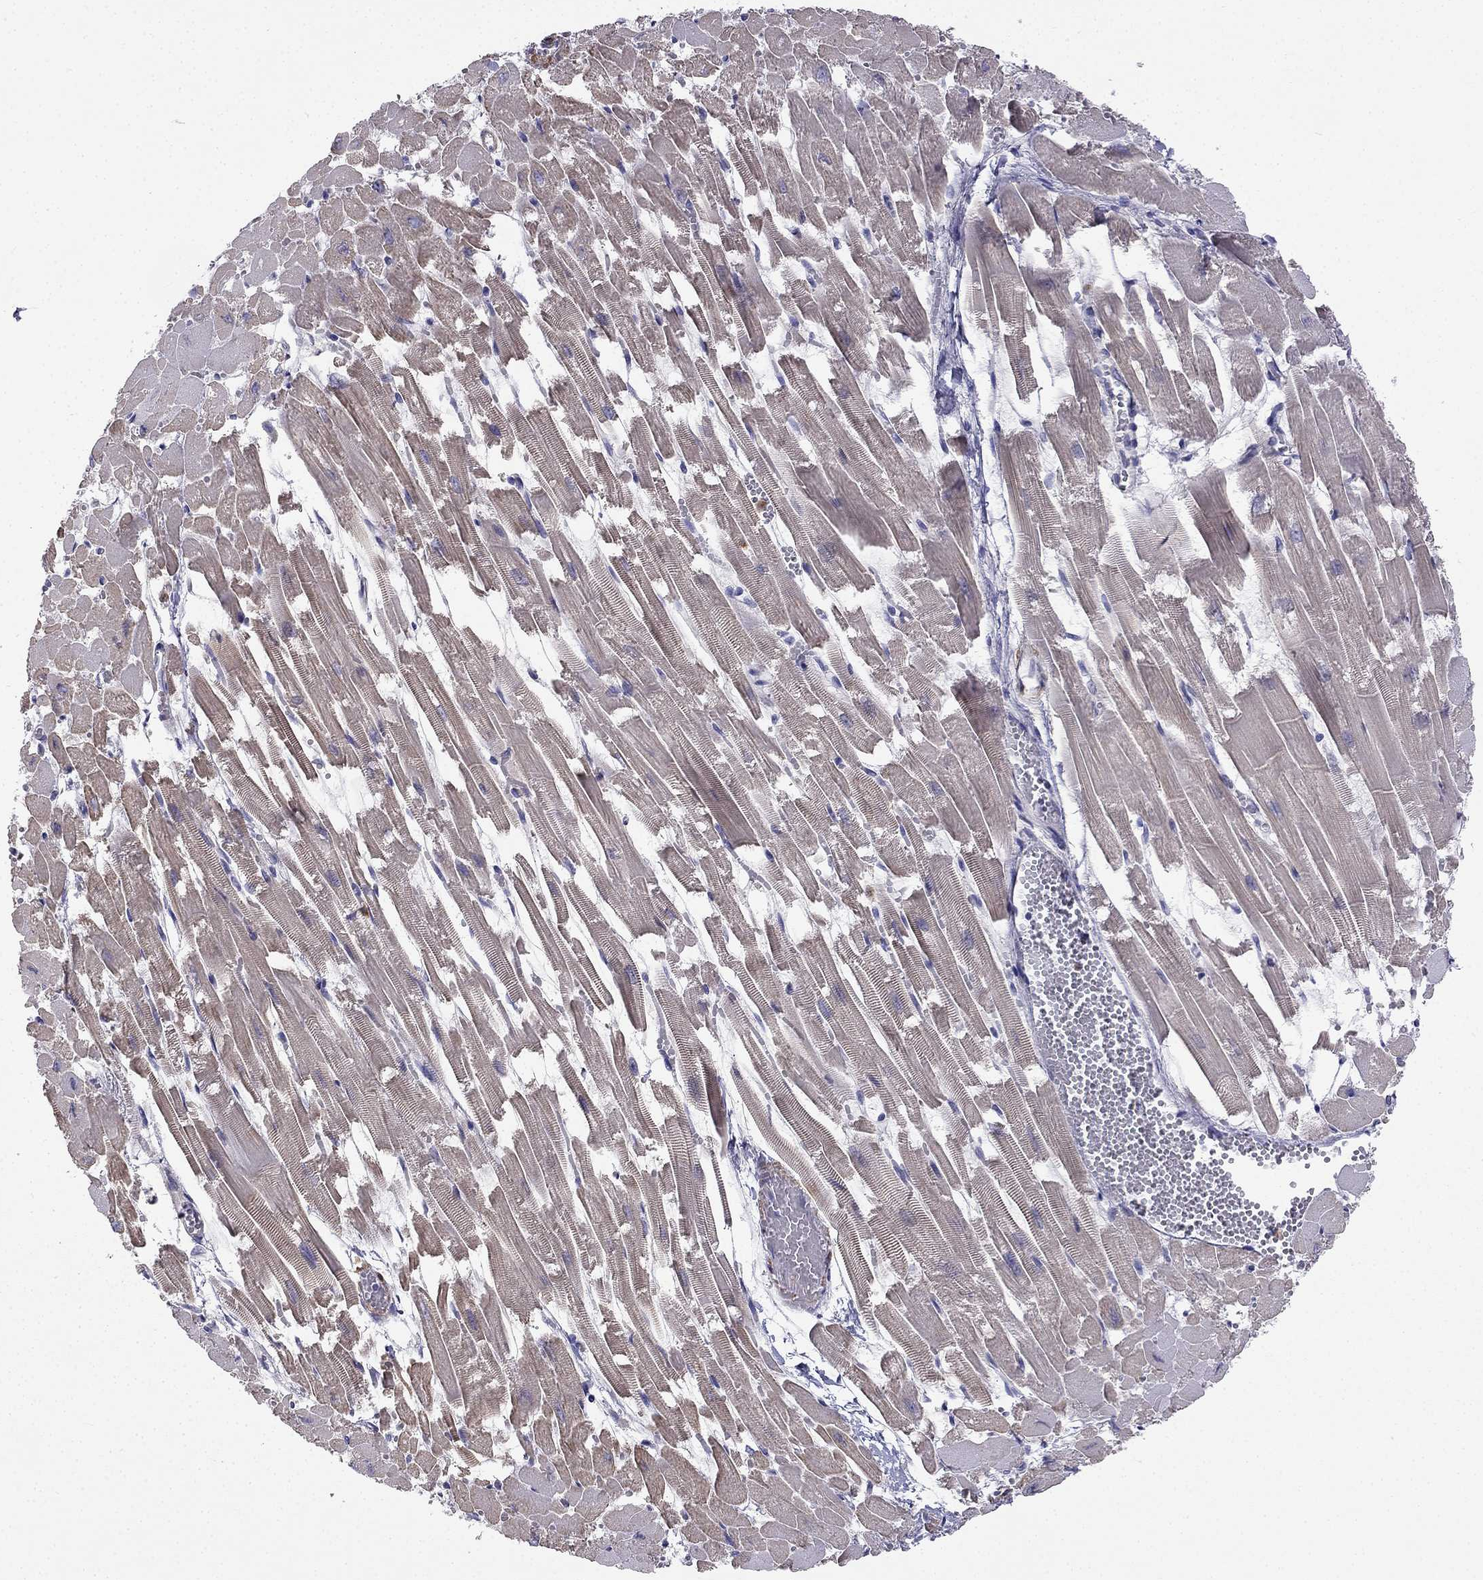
{"staining": {"intensity": "negative", "quantity": "none", "location": "none"}, "tissue": "heart muscle", "cell_type": "Cardiomyocytes", "image_type": "normal", "snomed": [{"axis": "morphology", "description": "Normal tissue, NOS"}, {"axis": "topography", "description": "Heart"}], "caption": "DAB immunohistochemical staining of normal human heart muscle exhibits no significant expression in cardiomyocytes.", "gene": "C16orf89", "patient": {"sex": "female", "age": 52}}